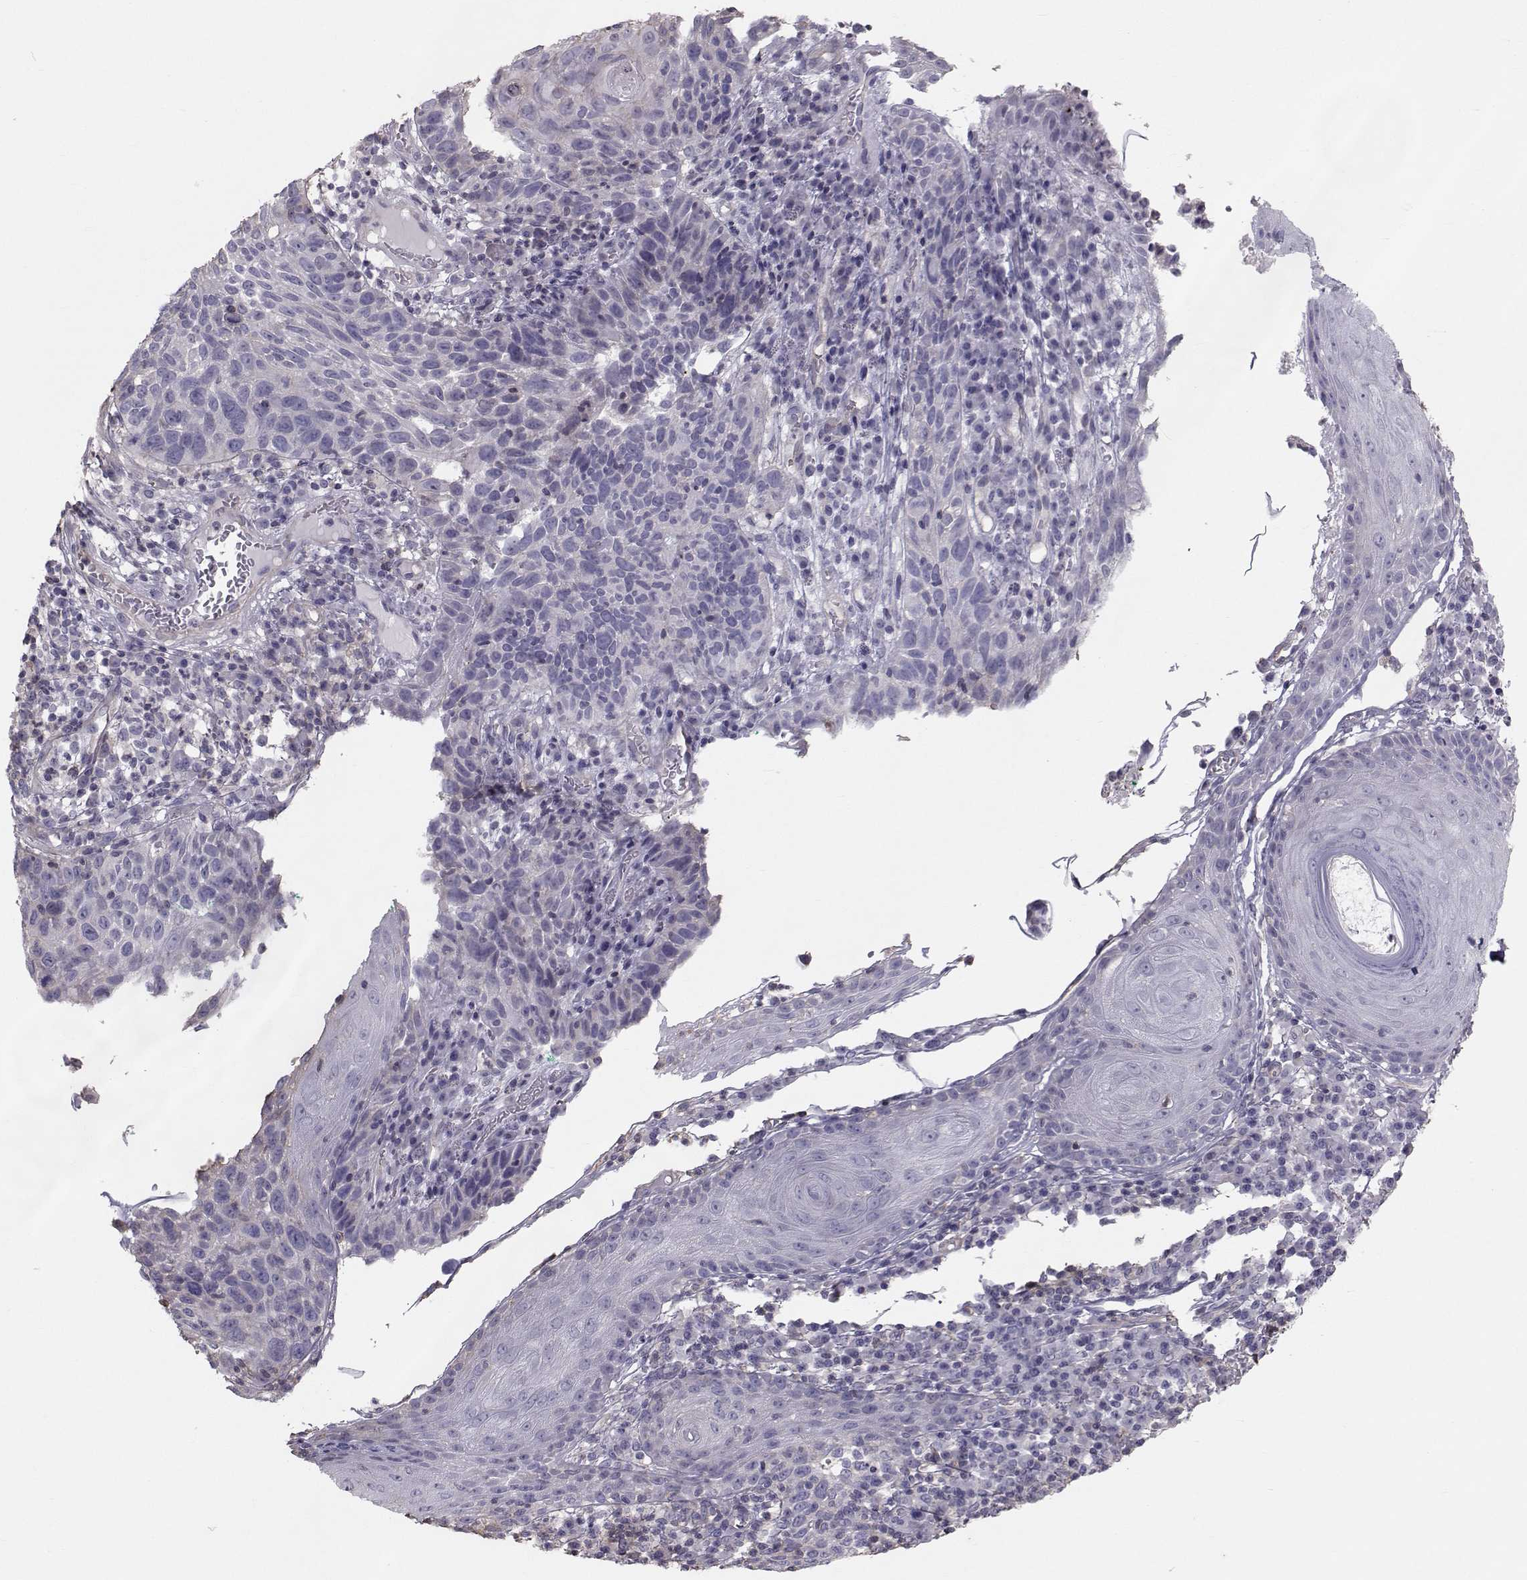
{"staining": {"intensity": "negative", "quantity": "none", "location": "none"}, "tissue": "skin cancer", "cell_type": "Tumor cells", "image_type": "cancer", "snomed": [{"axis": "morphology", "description": "Squamous cell carcinoma, NOS"}, {"axis": "topography", "description": "Skin"}], "caption": "A histopathology image of skin cancer (squamous cell carcinoma) stained for a protein demonstrates no brown staining in tumor cells. The staining was performed using DAB (3,3'-diaminobenzidine) to visualize the protein expression in brown, while the nuclei were stained in blue with hematoxylin (Magnification: 20x).", "gene": "GARIN3", "patient": {"sex": "male", "age": 92}}